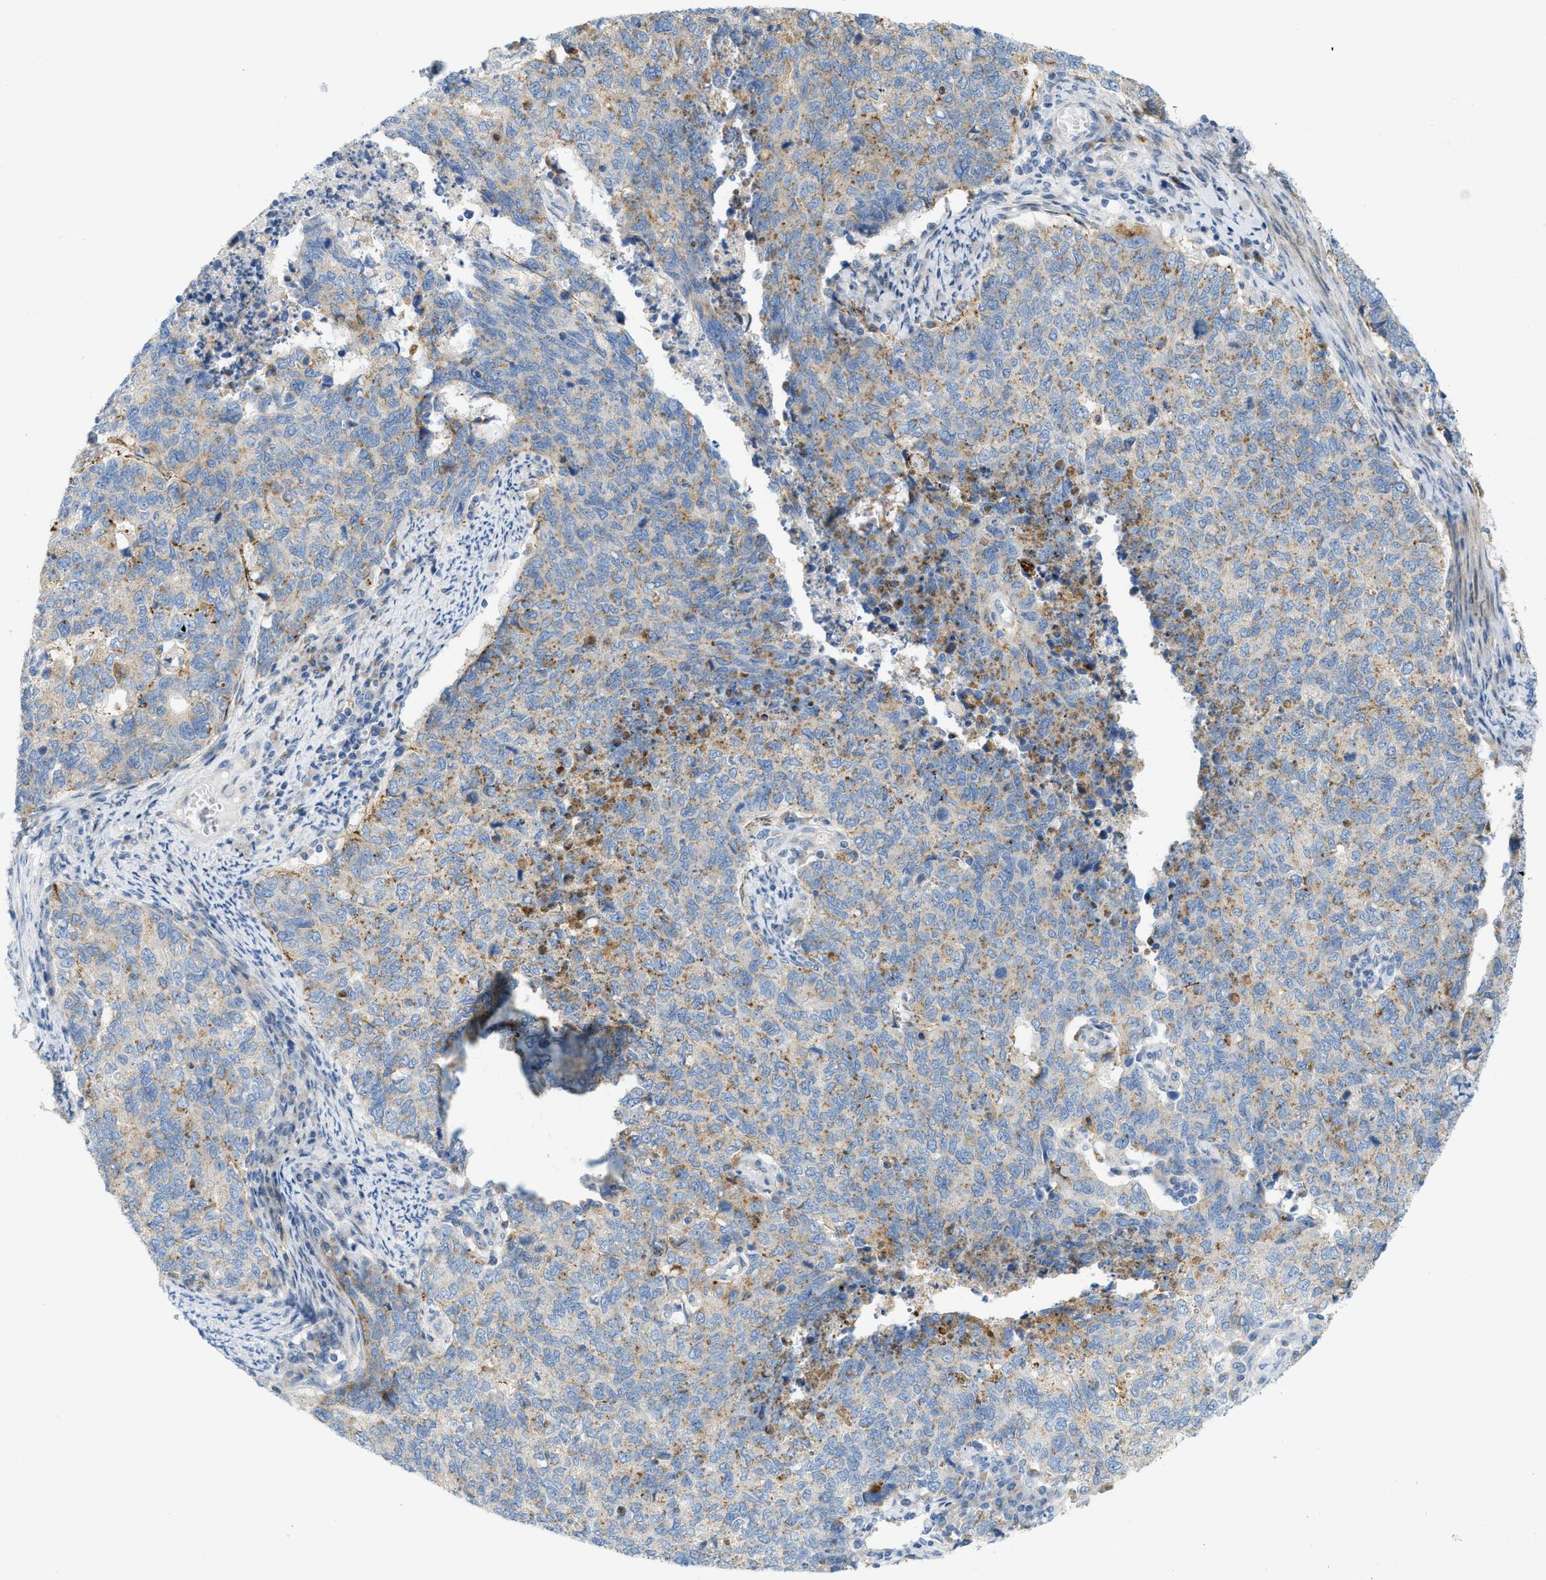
{"staining": {"intensity": "weak", "quantity": "25%-75%", "location": "cytoplasmic/membranous"}, "tissue": "cervical cancer", "cell_type": "Tumor cells", "image_type": "cancer", "snomed": [{"axis": "morphology", "description": "Squamous cell carcinoma, NOS"}, {"axis": "topography", "description": "Cervix"}], "caption": "Human cervical squamous cell carcinoma stained with a protein marker demonstrates weak staining in tumor cells.", "gene": "LMBRD1", "patient": {"sex": "female", "age": 63}}